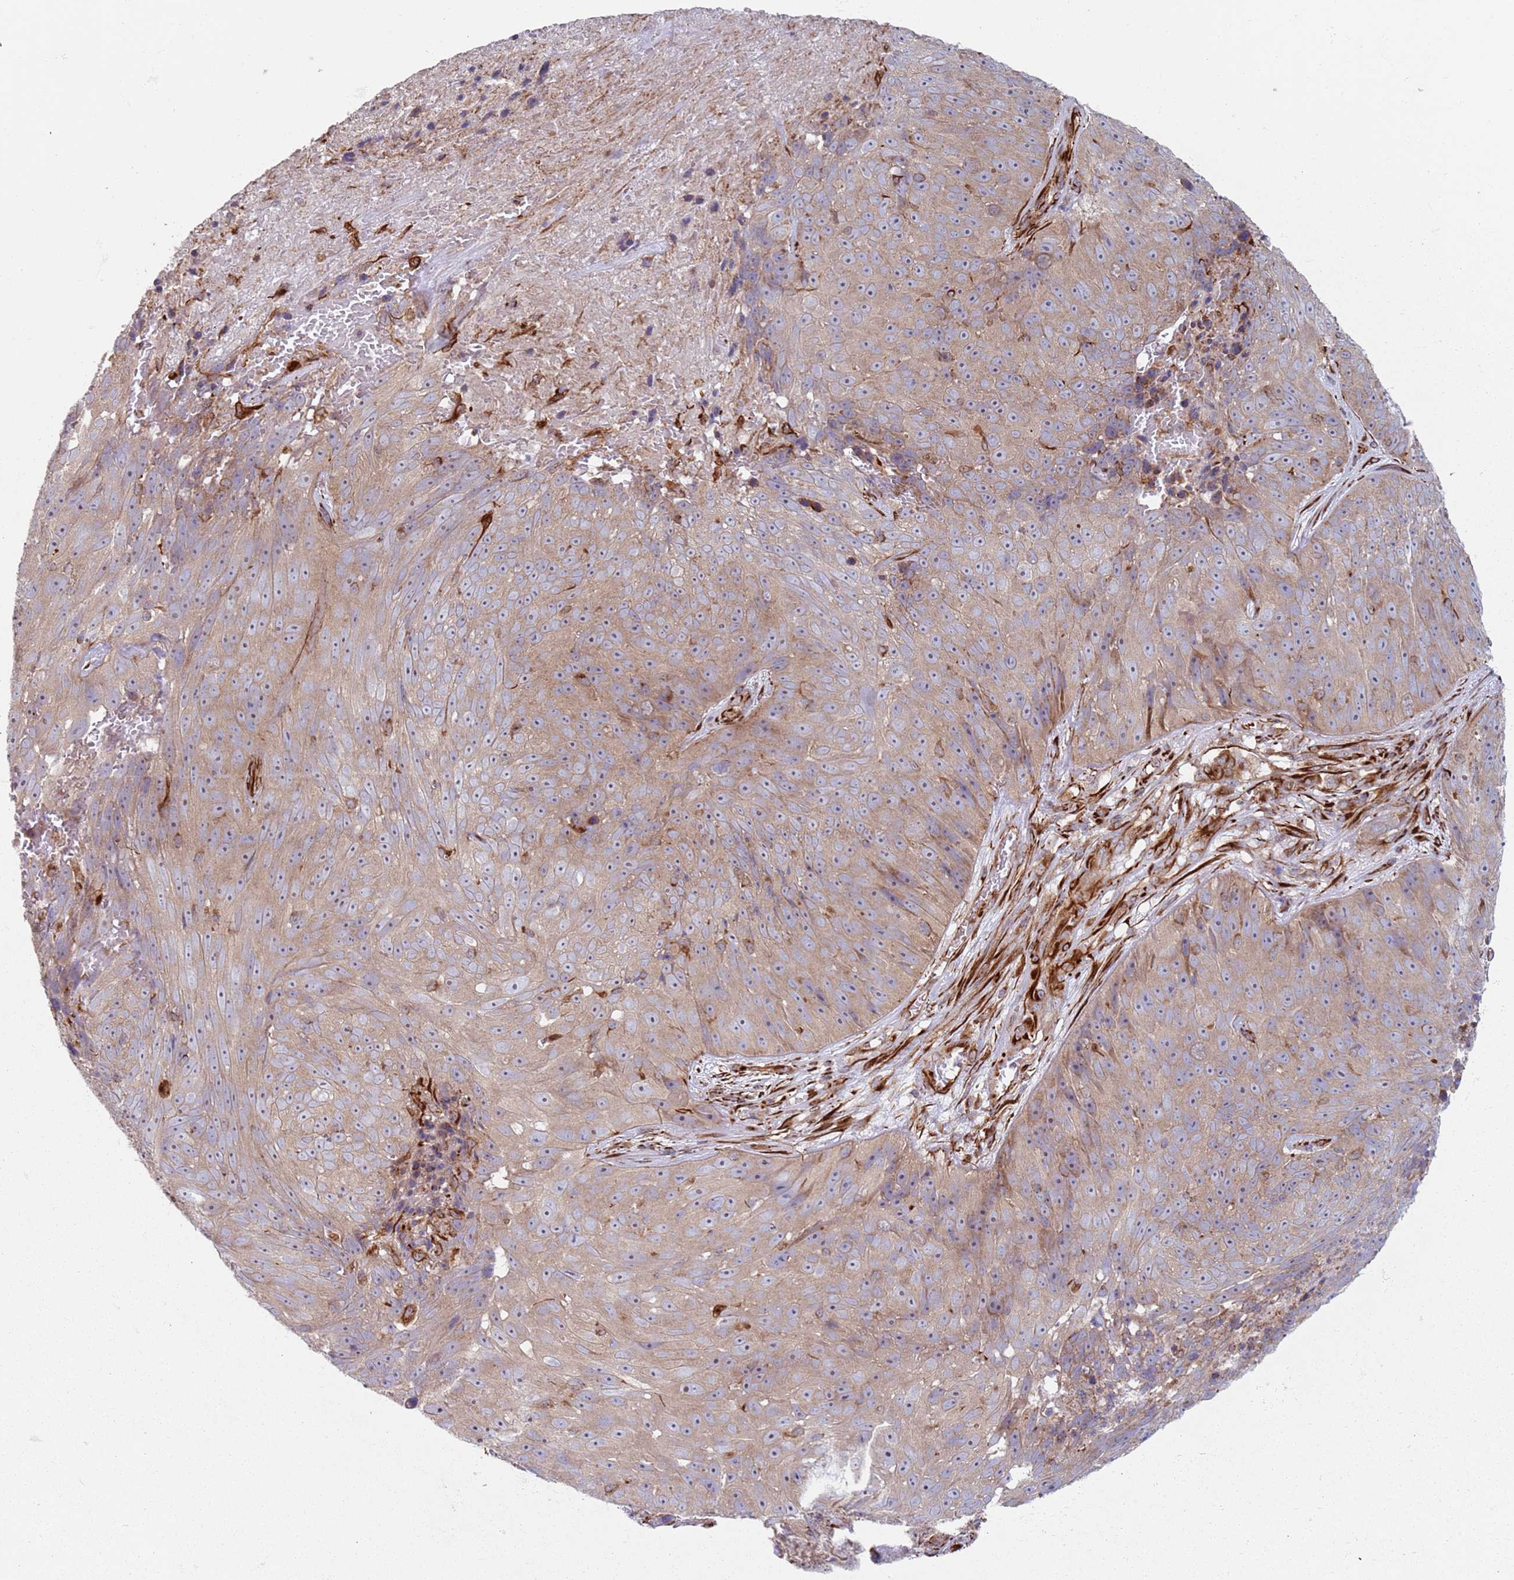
{"staining": {"intensity": "weak", "quantity": "25%-75%", "location": "cytoplasmic/membranous"}, "tissue": "skin cancer", "cell_type": "Tumor cells", "image_type": "cancer", "snomed": [{"axis": "morphology", "description": "Squamous cell carcinoma, NOS"}, {"axis": "topography", "description": "Skin"}], "caption": "Human squamous cell carcinoma (skin) stained with a brown dye exhibits weak cytoplasmic/membranous positive expression in about 25%-75% of tumor cells.", "gene": "SNAPIN", "patient": {"sex": "female", "age": 87}}